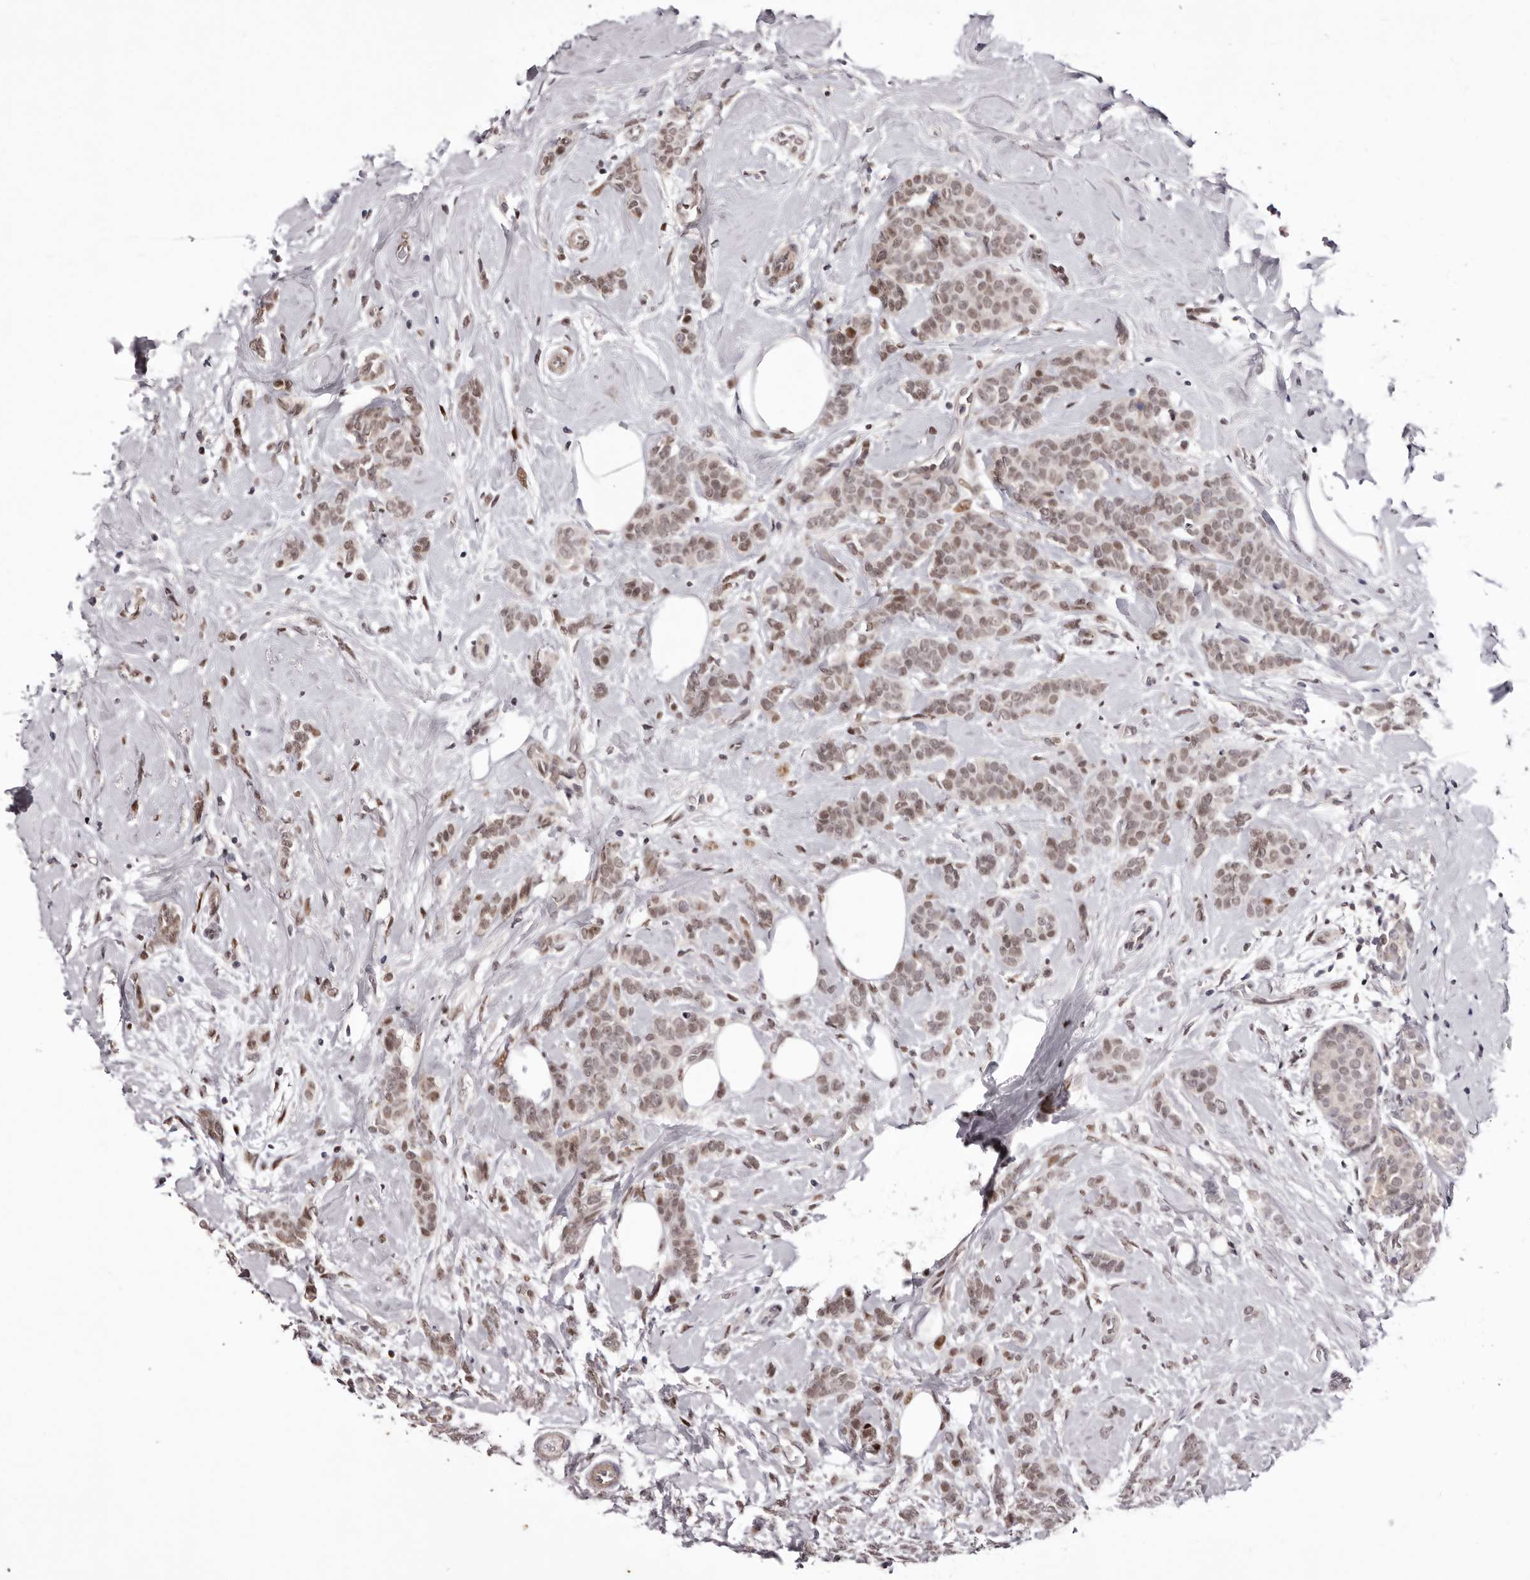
{"staining": {"intensity": "weak", "quantity": "25%-75%", "location": "nuclear"}, "tissue": "breast cancer", "cell_type": "Tumor cells", "image_type": "cancer", "snomed": [{"axis": "morphology", "description": "Lobular carcinoma, in situ"}, {"axis": "morphology", "description": "Lobular carcinoma"}, {"axis": "topography", "description": "Breast"}], "caption": "This is a photomicrograph of immunohistochemistry staining of breast cancer (lobular carcinoma), which shows weak staining in the nuclear of tumor cells.", "gene": "FBXO5", "patient": {"sex": "female", "age": 41}}